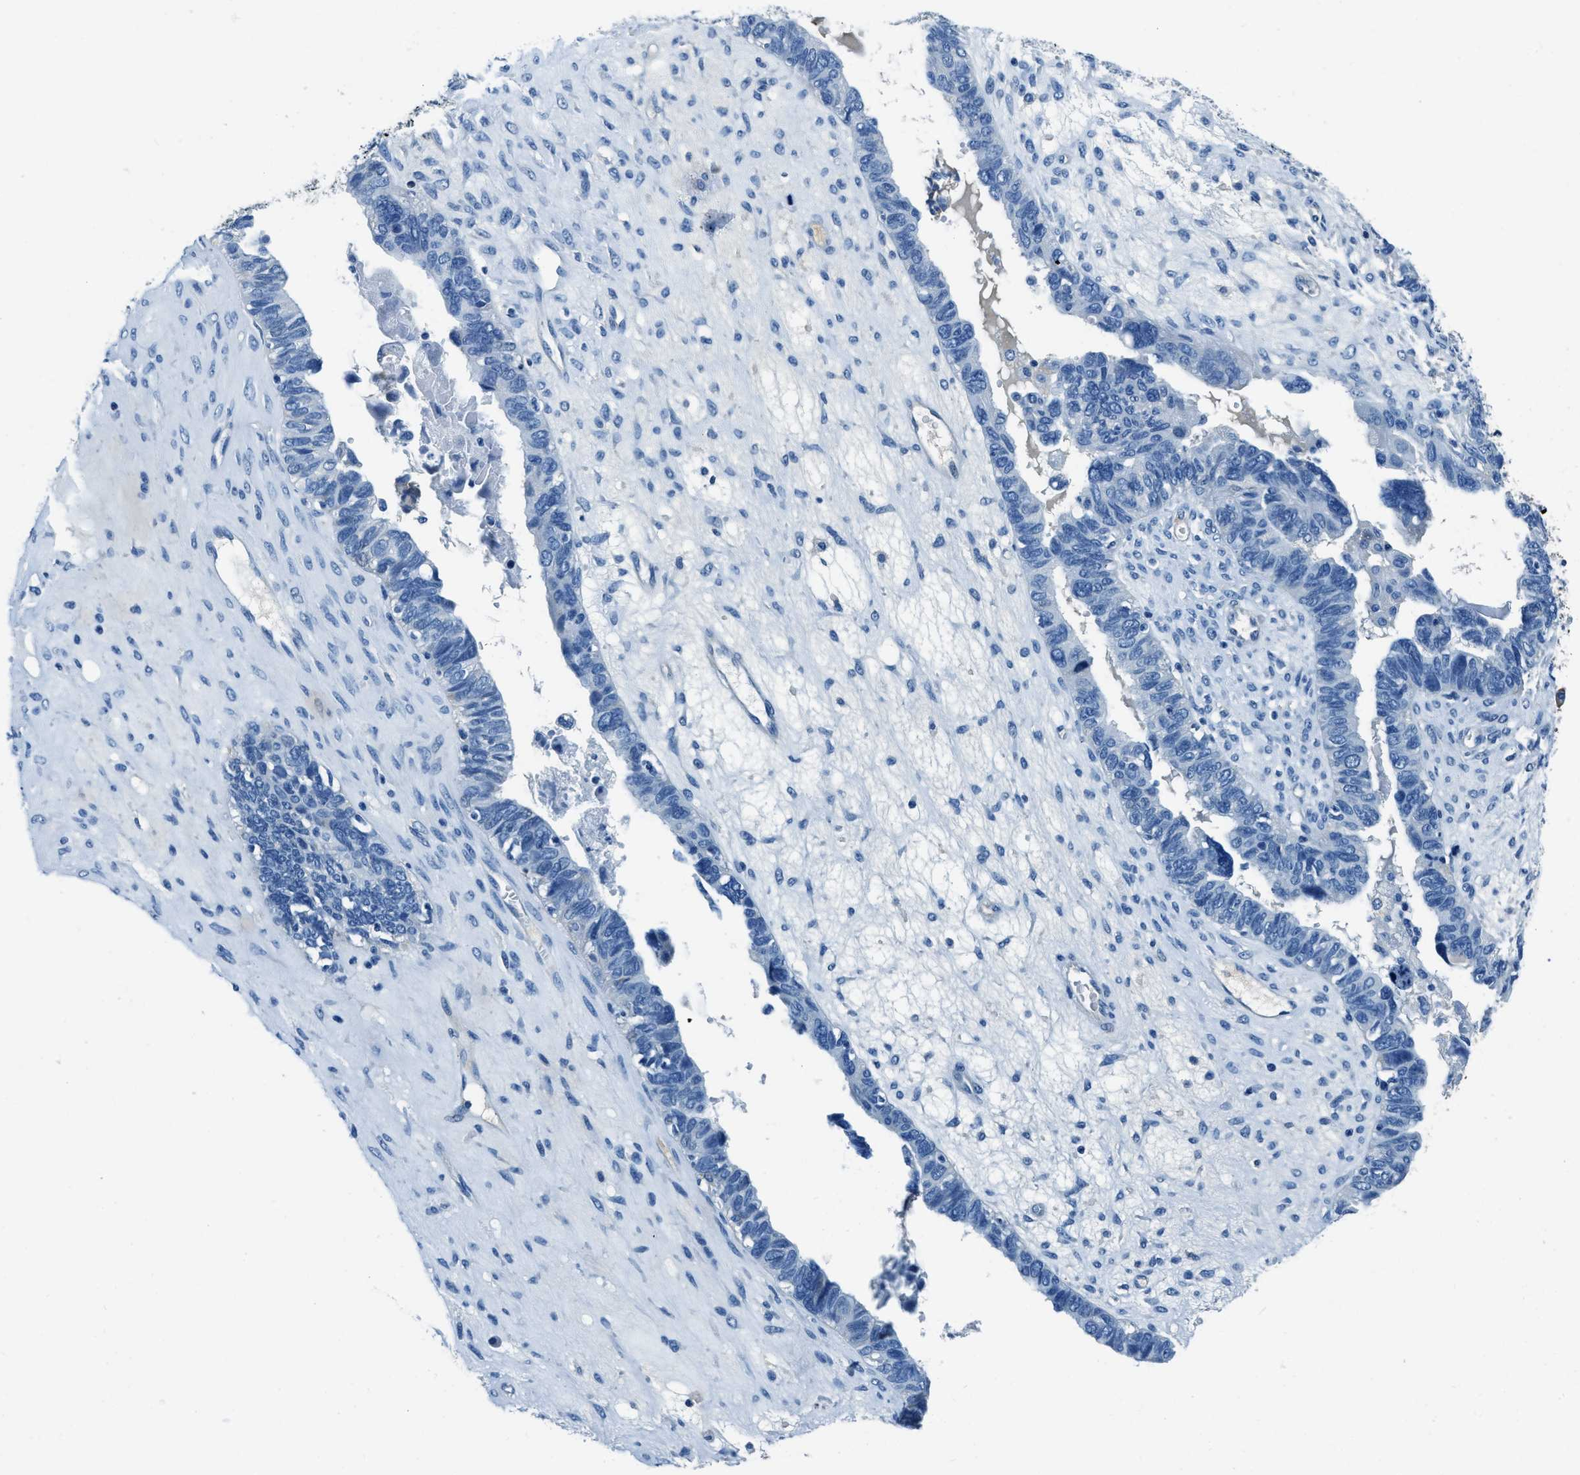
{"staining": {"intensity": "negative", "quantity": "none", "location": "none"}, "tissue": "ovarian cancer", "cell_type": "Tumor cells", "image_type": "cancer", "snomed": [{"axis": "morphology", "description": "Cystadenocarcinoma, serous, NOS"}, {"axis": "topography", "description": "Ovary"}], "caption": "Tumor cells are negative for brown protein staining in ovarian cancer (serous cystadenocarcinoma).", "gene": "TMEM186", "patient": {"sex": "female", "age": 79}}